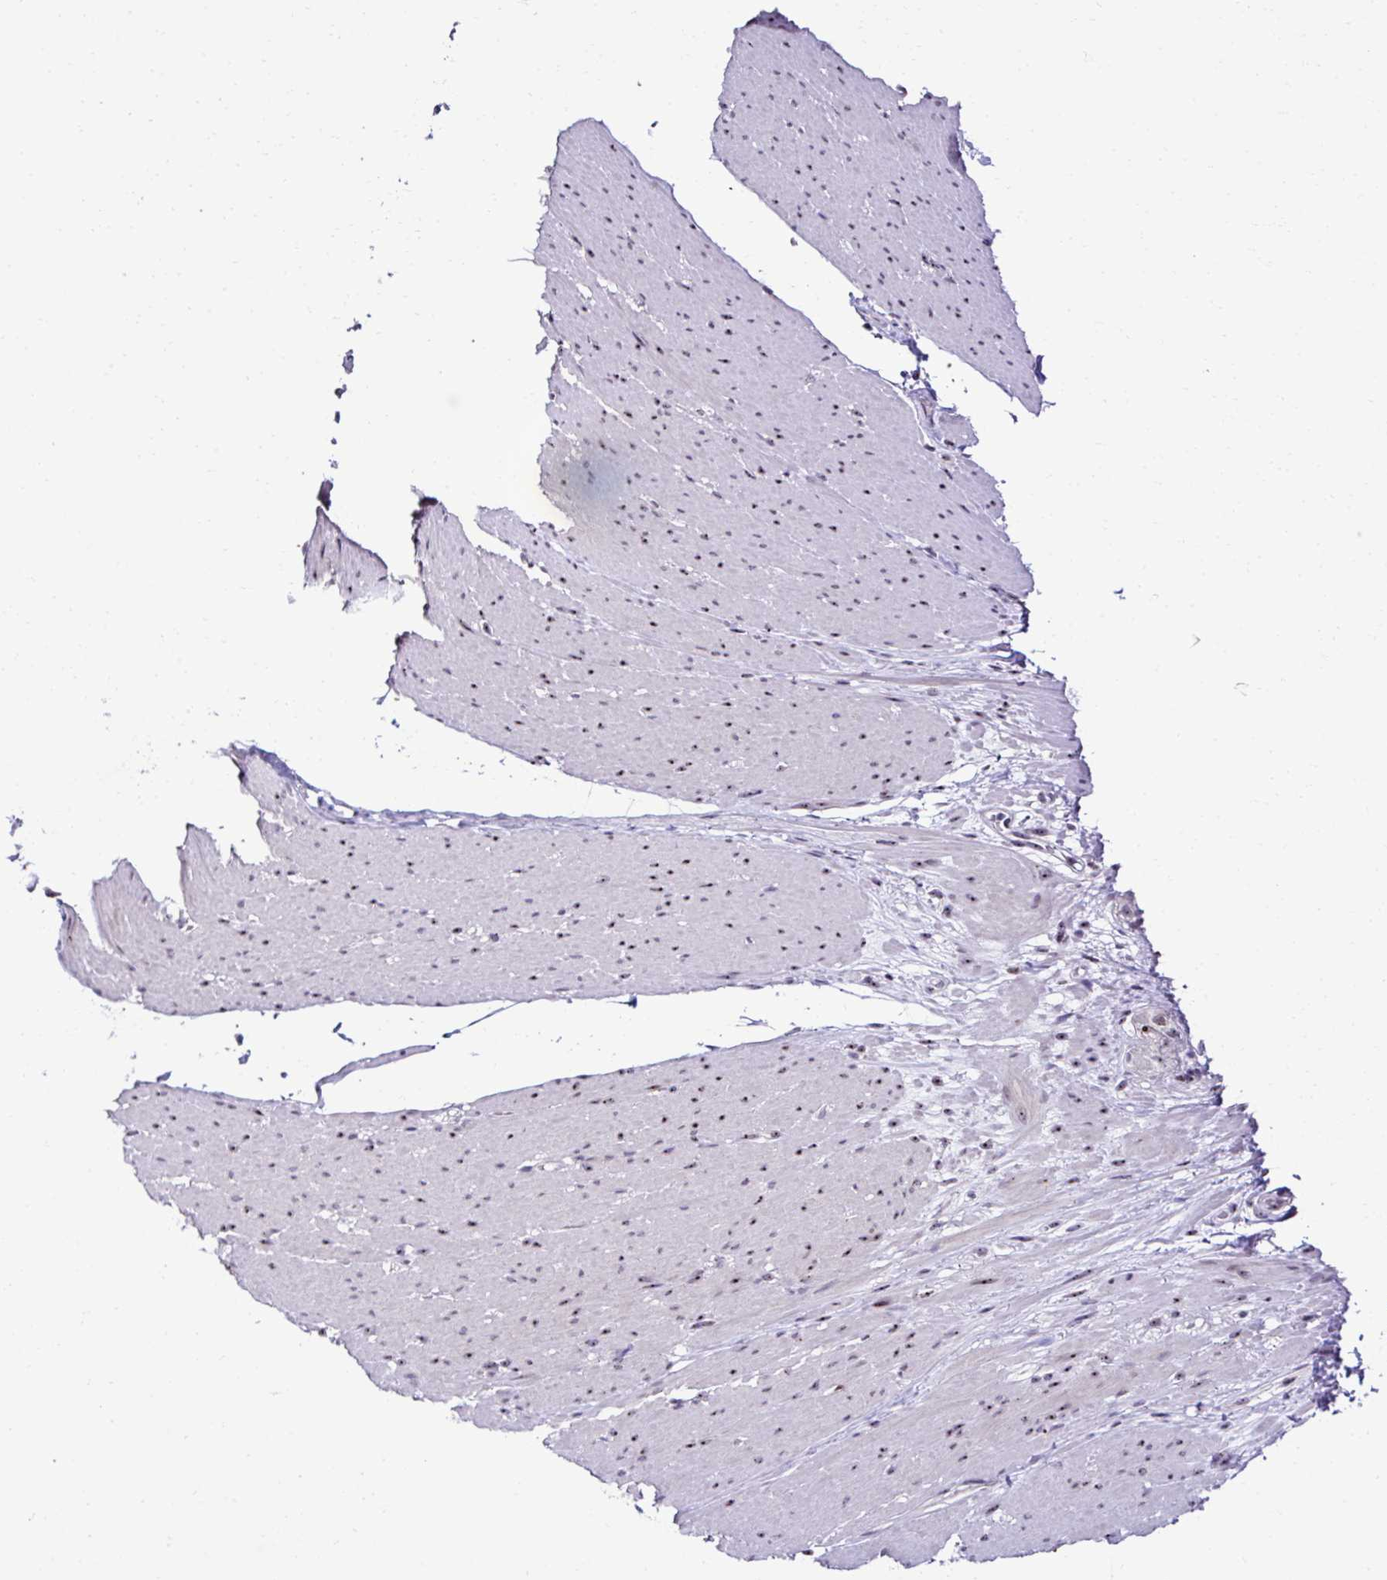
{"staining": {"intensity": "weak", "quantity": "<25%", "location": "nuclear"}, "tissue": "smooth muscle", "cell_type": "Smooth muscle cells", "image_type": "normal", "snomed": [{"axis": "morphology", "description": "Normal tissue, NOS"}, {"axis": "topography", "description": "Smooth muscle"}, {"axis": "topography", "description": "Rectum"}], "caption": "IHC histopathology image of benign smooth muscle: human smooth muscle stained with DAB (3,3'-diaminobenzidine) exhibits no significant protein staining in smooth muscle cells.", "gene": "CEP72", "patient": {"sex": "male", "age": 53}}